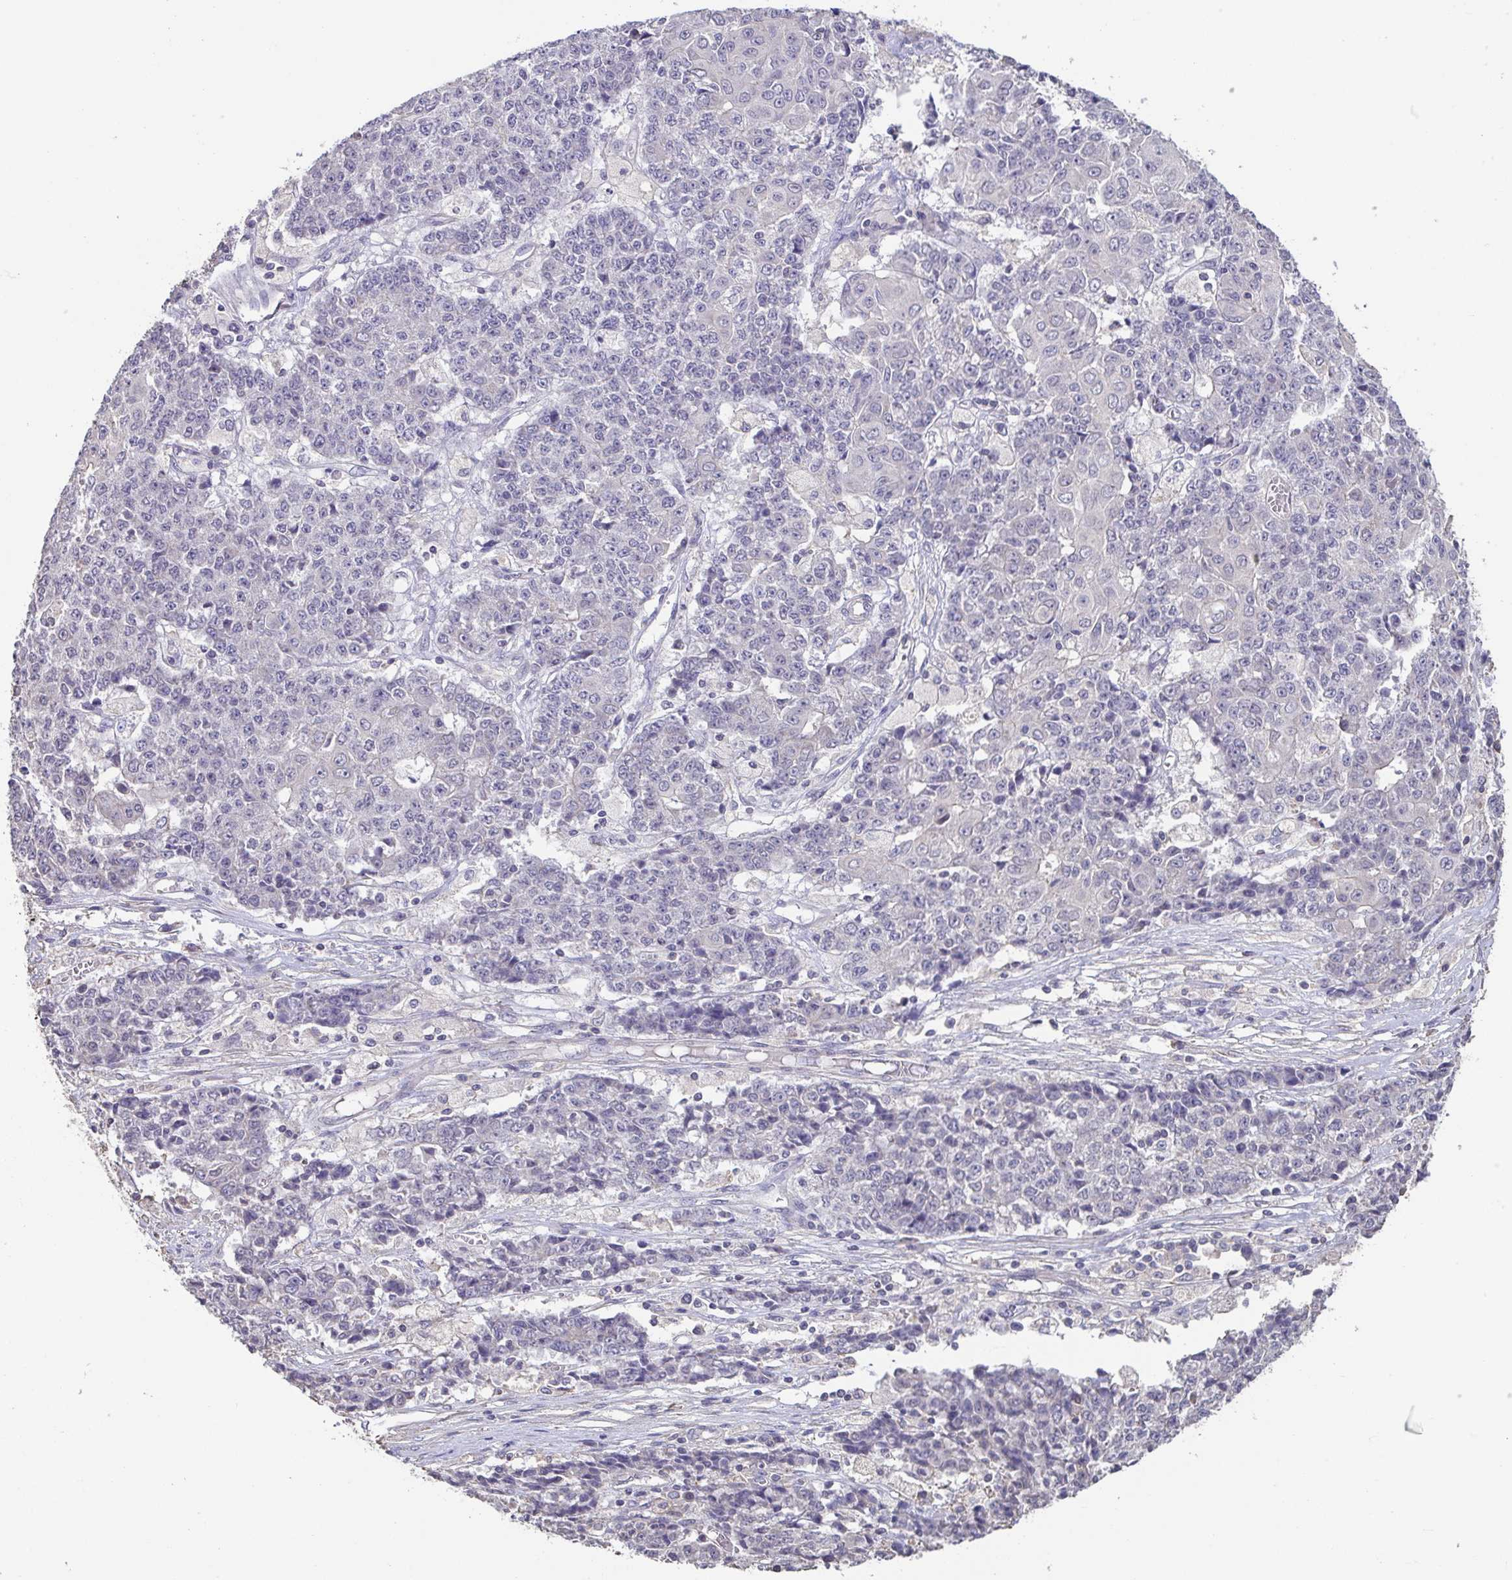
{"staining": {"intensity": "negative", "quantity": "none", "location": "none"}, "tissue": "ovarian cancer", "cell_type": "Tumor cells", "image_type": "cancer", "snomed": [{"axis": "morphology", "description": "Carcinoma, endometroid"}, {"axis": "topography", "description": "Ovary"}], "caption": "Protein analysis of ovarian cancer (endometroid carcinoma) shows no significant expression in tumor cells.", "gene": "ACTRT2", "patient": {"sex": "female", "age": 42}}